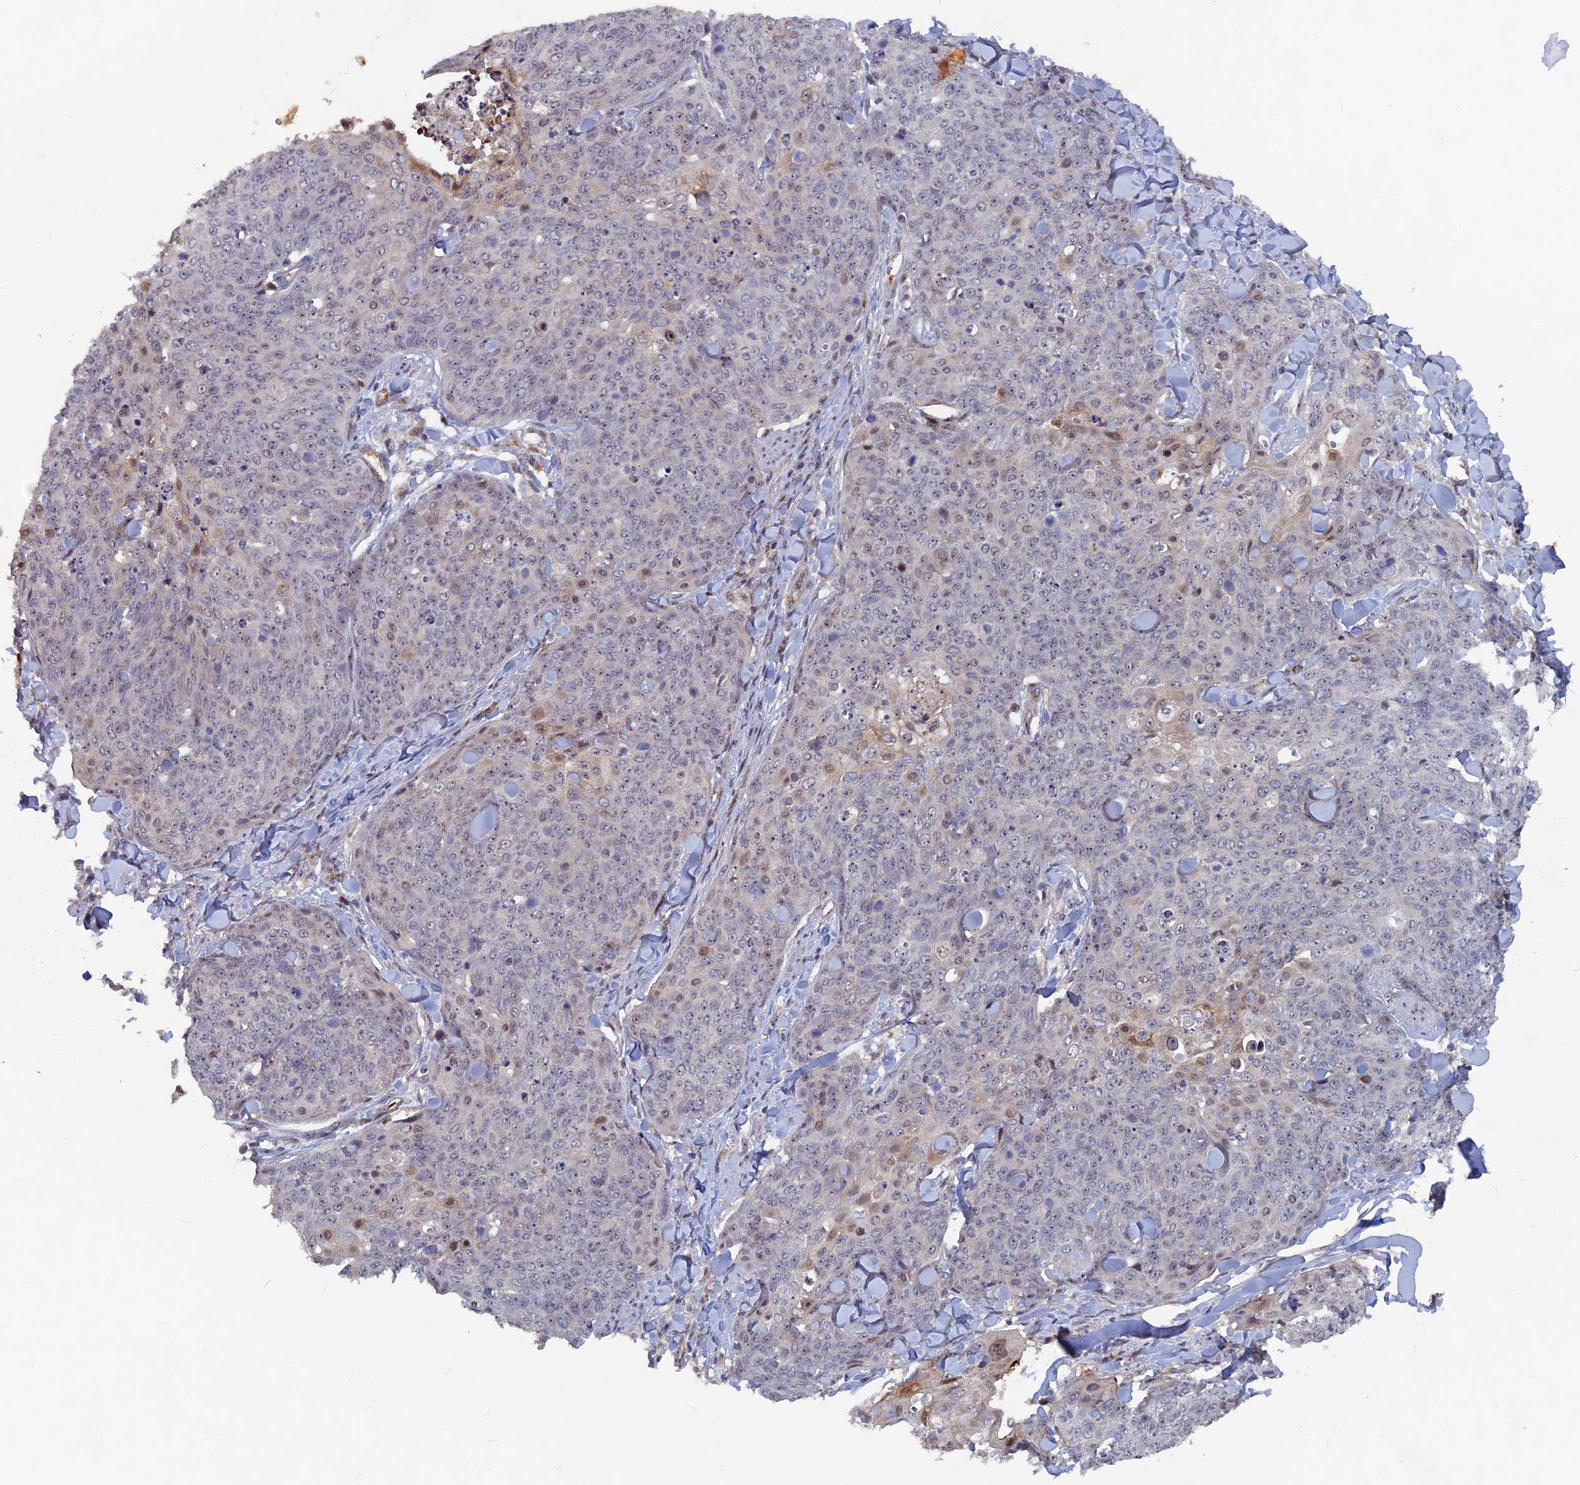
{"staining": {"intensity": "weak", "quantity": "<25%", "location": "nuclear"}, "tissue": "skin cancer", "cell_type": "Tumor cells", "image_type": "cancer", "snomed": [{"axis": "morphology", "description": "Squamous cell carcinoma, NOS"}, {"axis": "topography", "description": "Skin"}, {"axis": "topography", "description": "Vulva"}], "caption": "The micrograph displays no significant expression in tumor cells of skin cancer (squamous cell carcinoma).", "gene": "SH3D21", "patient": {"sex": "female", "age": 85}}